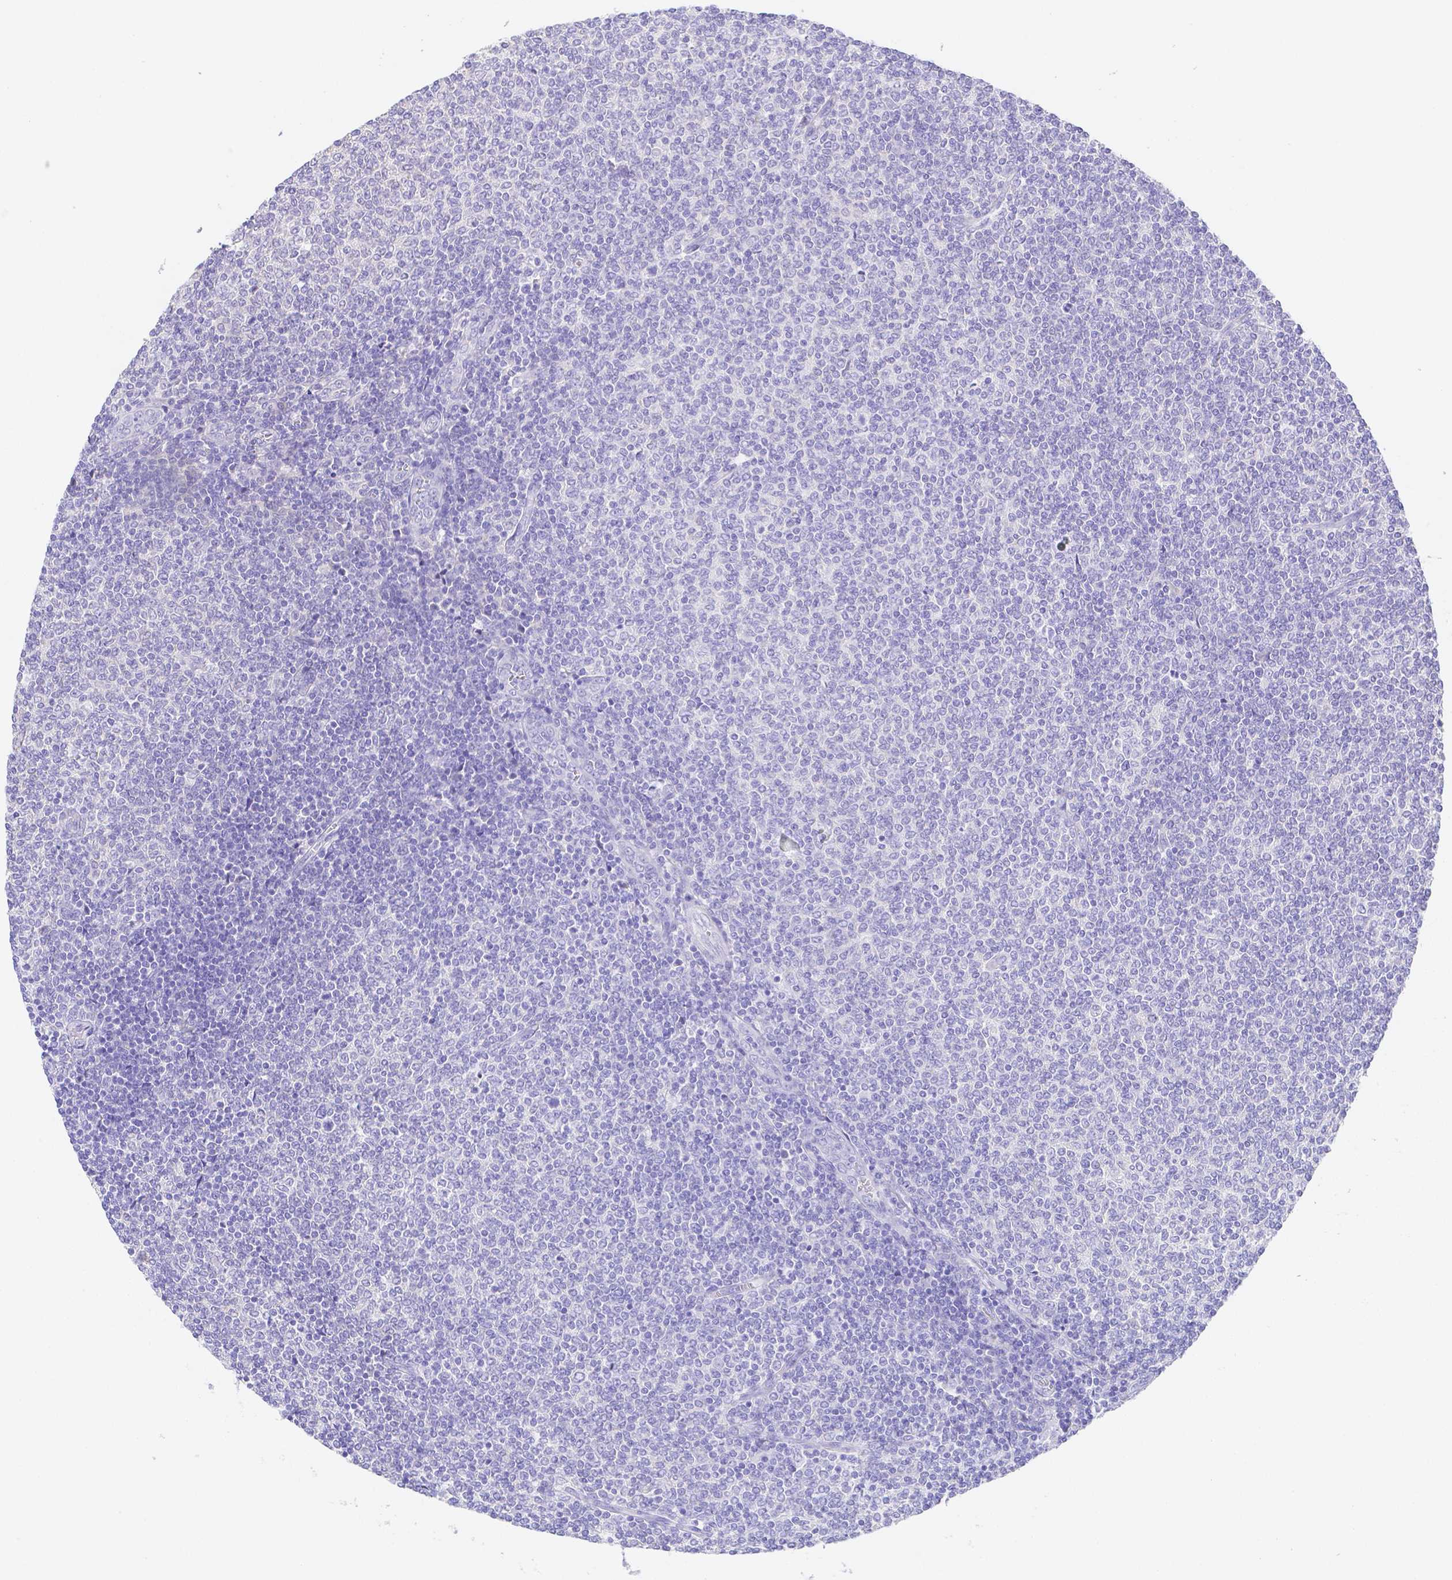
{"staining": {"intensity": "negative", "quantity": "none", "location": "none"}, "tissue": "lymphoma", "cell_type": "Tumor cells", "image_type": "cancer", "snomed": [{"axis": "morphology", "description": "Malignant lymphoma, non-Hodgkin's type, Low grade"}, {"axis": "topography", "description": "Lymph node"}], "caption": "Immunohistochemistry (IHC) of human malignant lymphoma, non-Hodgkin's type (low-grade) displays no expression in tumor cells.", "gene": "ZG16B", "patient": {"sex": "male", "age": 52}}